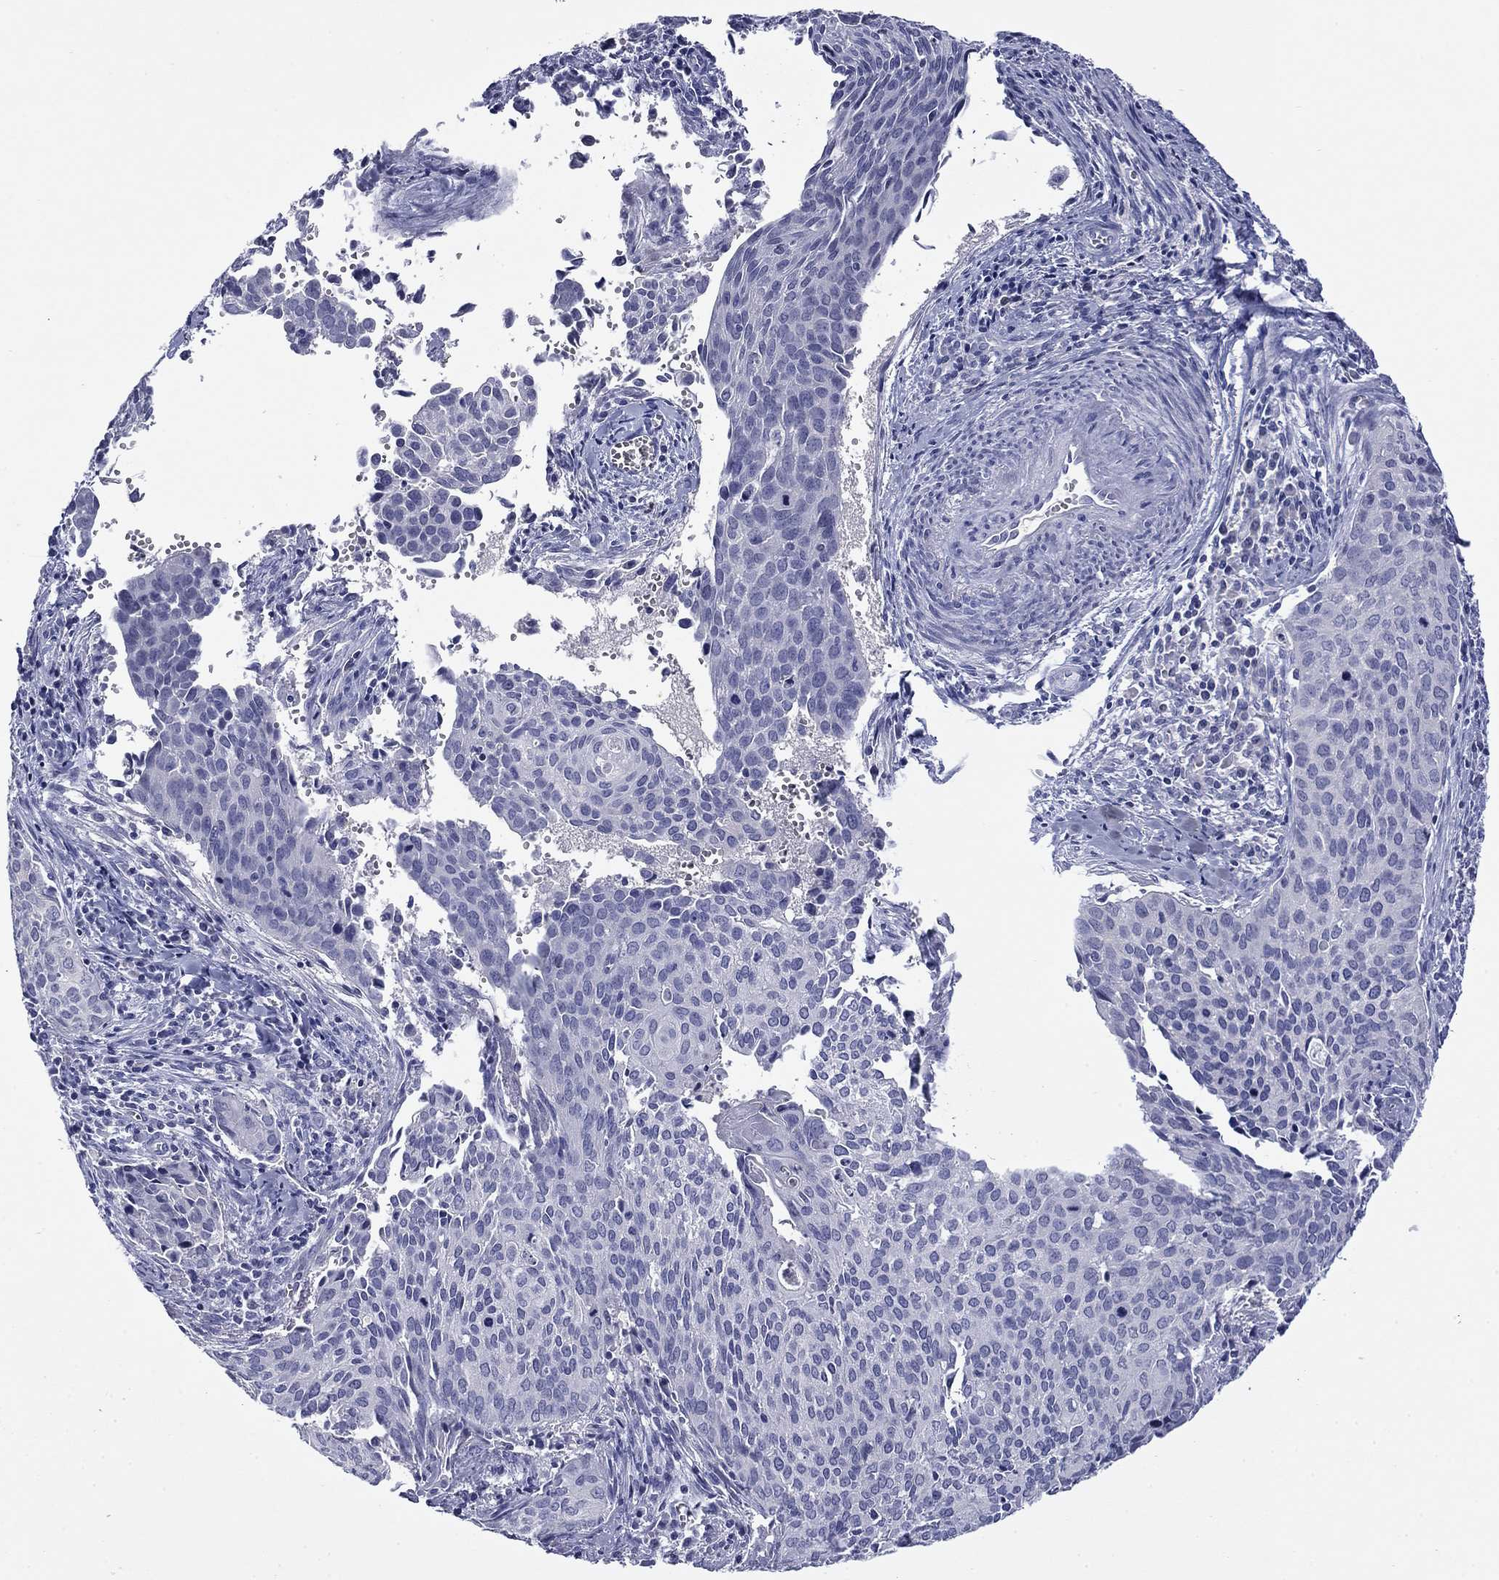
{"staining": {"intensity": "negative", "quantity": "none", "location": "none"}, "tissue": "cervical cancer", "cell_type": "Tumor cells", "image_type": "cancer", "snomed": [{"axis": "morphology", "description": "Squamous cell carcinoma, NOS"}, {"axis": "topography", "description": "Cervix"}], "caption": "High power microscopy histopathology image of an immunohistochemistry image of squamous cell carcinoma (cervical), revealing no significant positivity in tumor cells.", "gene": "CFAP119", "patient": {"sex": "female", "age": 29}}